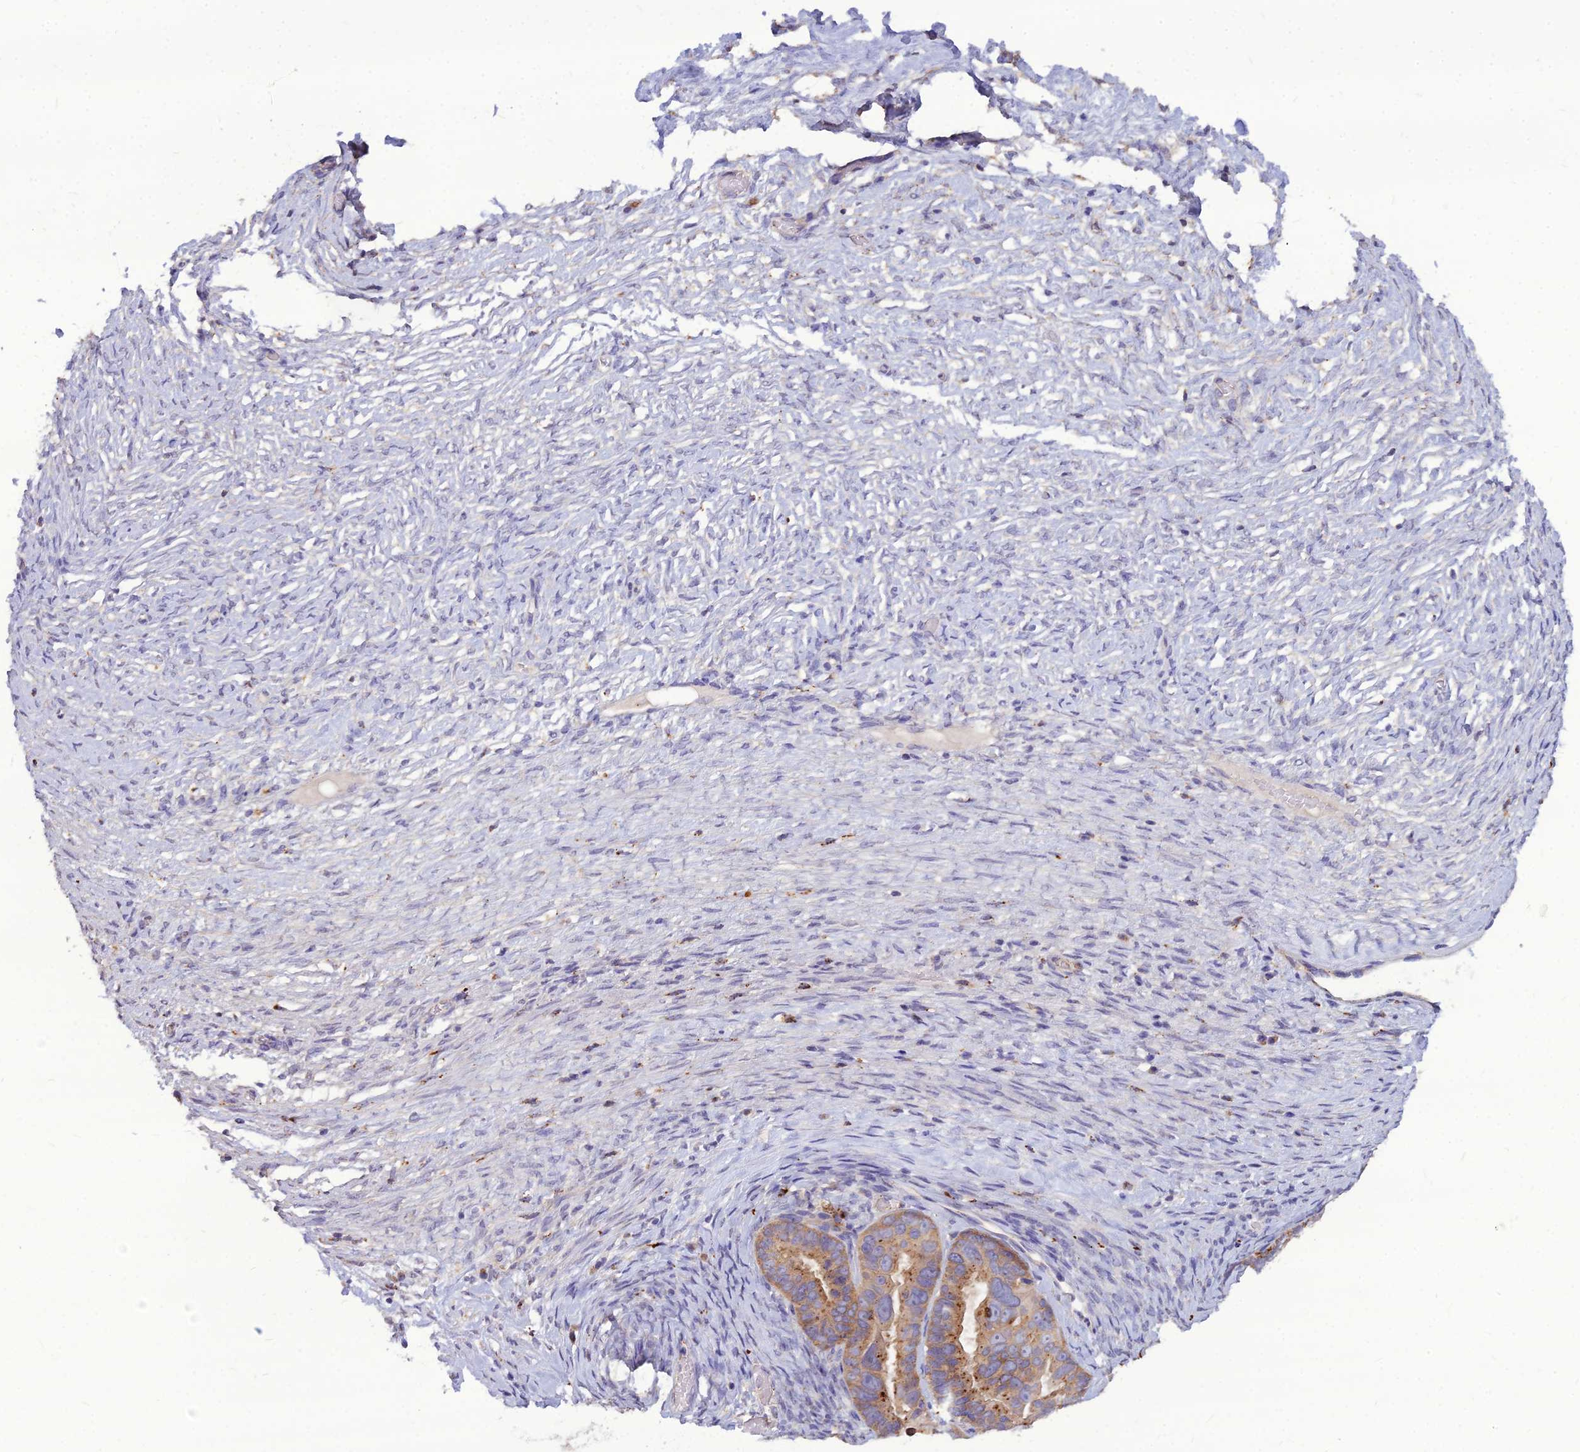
{"staining": {"intensity": "weak", "quantity": ">75%", "location": "cytoplasmic/membranous"}, "tissue": "ovarian cancer", "cell_type": "Tumor cells", "image_type": "cancer", "snomed": [{"axis": "morphology", "description": "Cystadenocarcinoma, serous, NOS"}, {"axis": "topography", "description": "Ovary"}], "caption": "The micrograph demonstrates a brown stain indicating the presence of a protein in the cytoplasmic/membranous of tumor cells in serous cystadenocarcinoma (ovarian).", "gene": "PCED1B", "patient": {"sex": "female", "age": 56}}